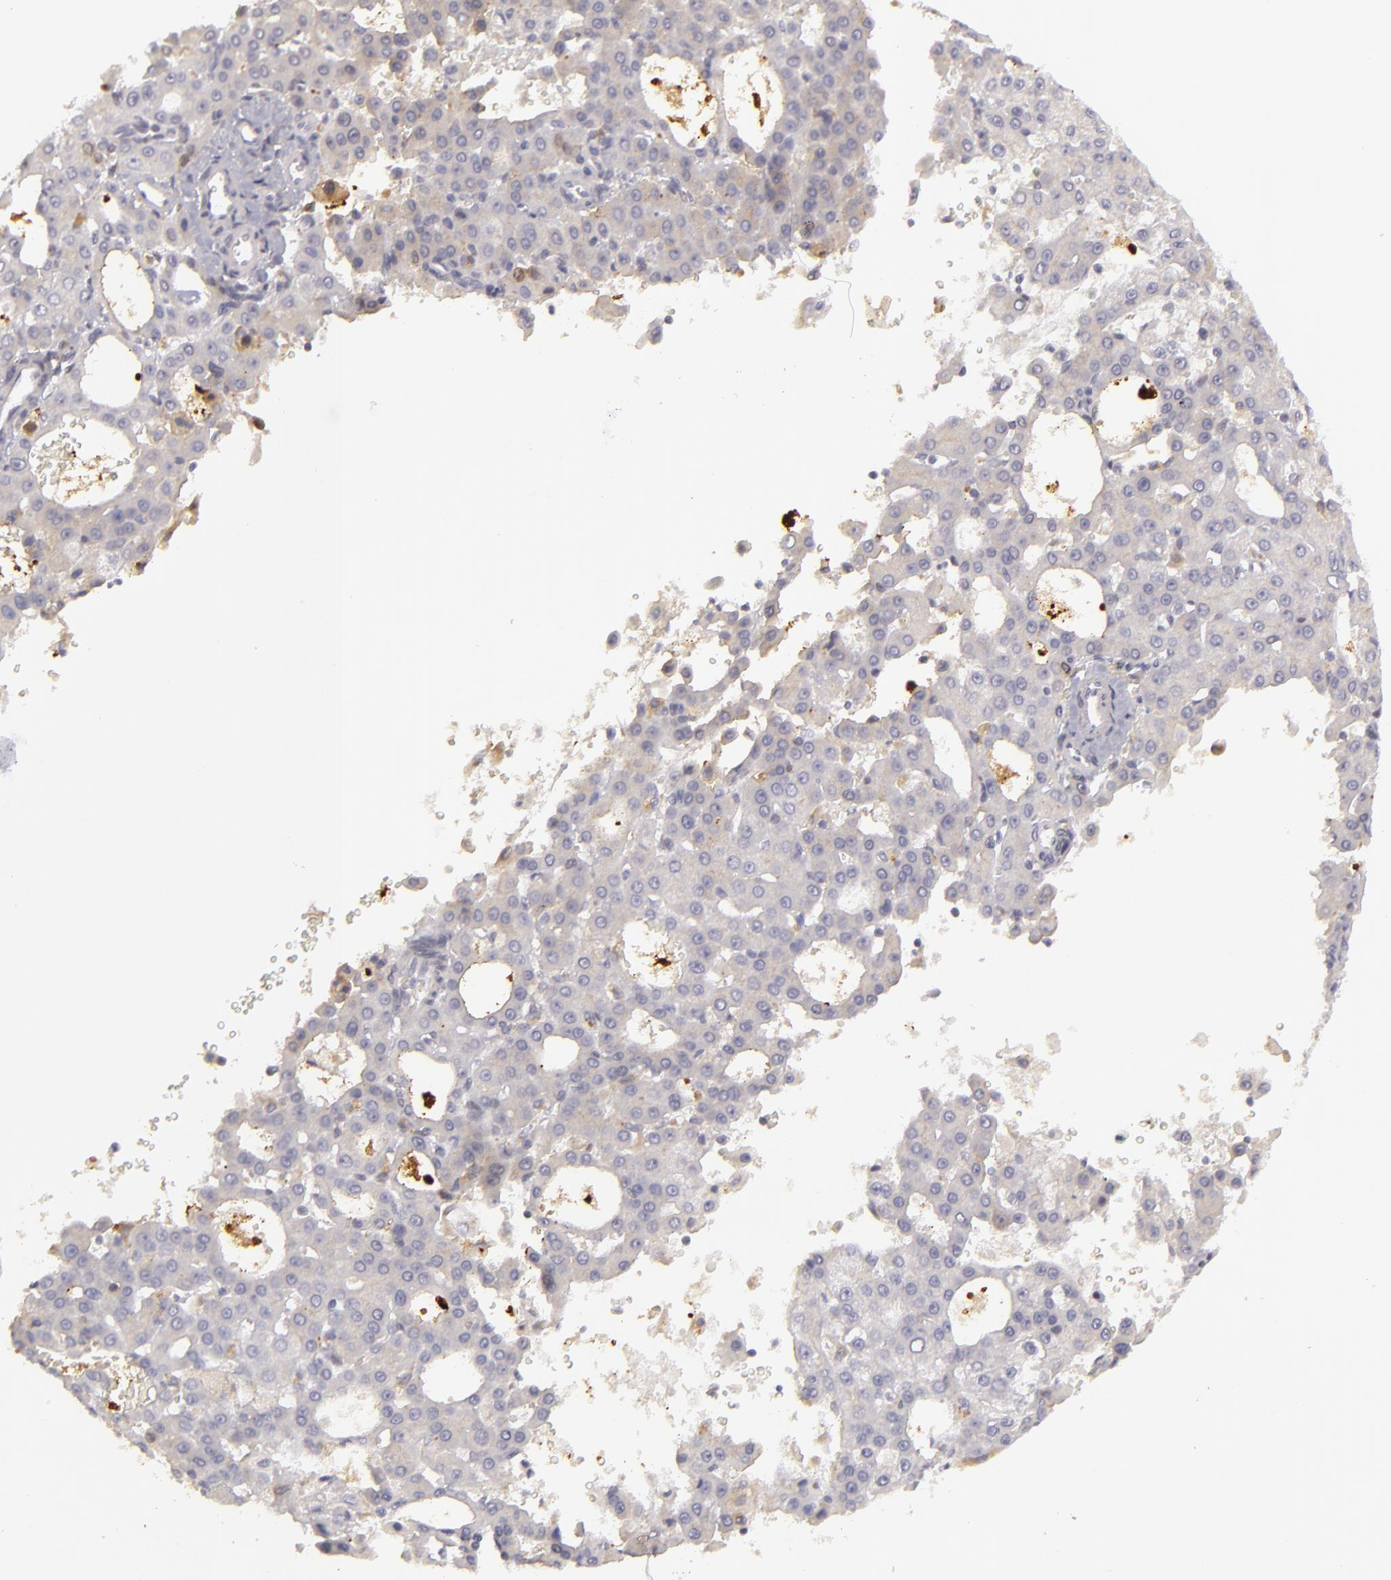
{"staining": {"intensity": "negative", "quantity": "none", "location": "none"}, "tissue": "liver cancer", "cell_type": "Tumor cells", "image_type": "cancer", "snomed": [{"axis": "morphology", "description": "Carcinoma, Hepatocellular, NOS"}, {"axis": "topography", "description": "Liver"}], "caption": "Micrograph shows no protein positivity in tumor cells of liver cancer tissue. Brightfield microscopy of IHC stained with DAB (brown) and hematoxylin (blue), captured at high magnification.", "gene": "EFS", "patient": {"sex": "male", "age": 47}}